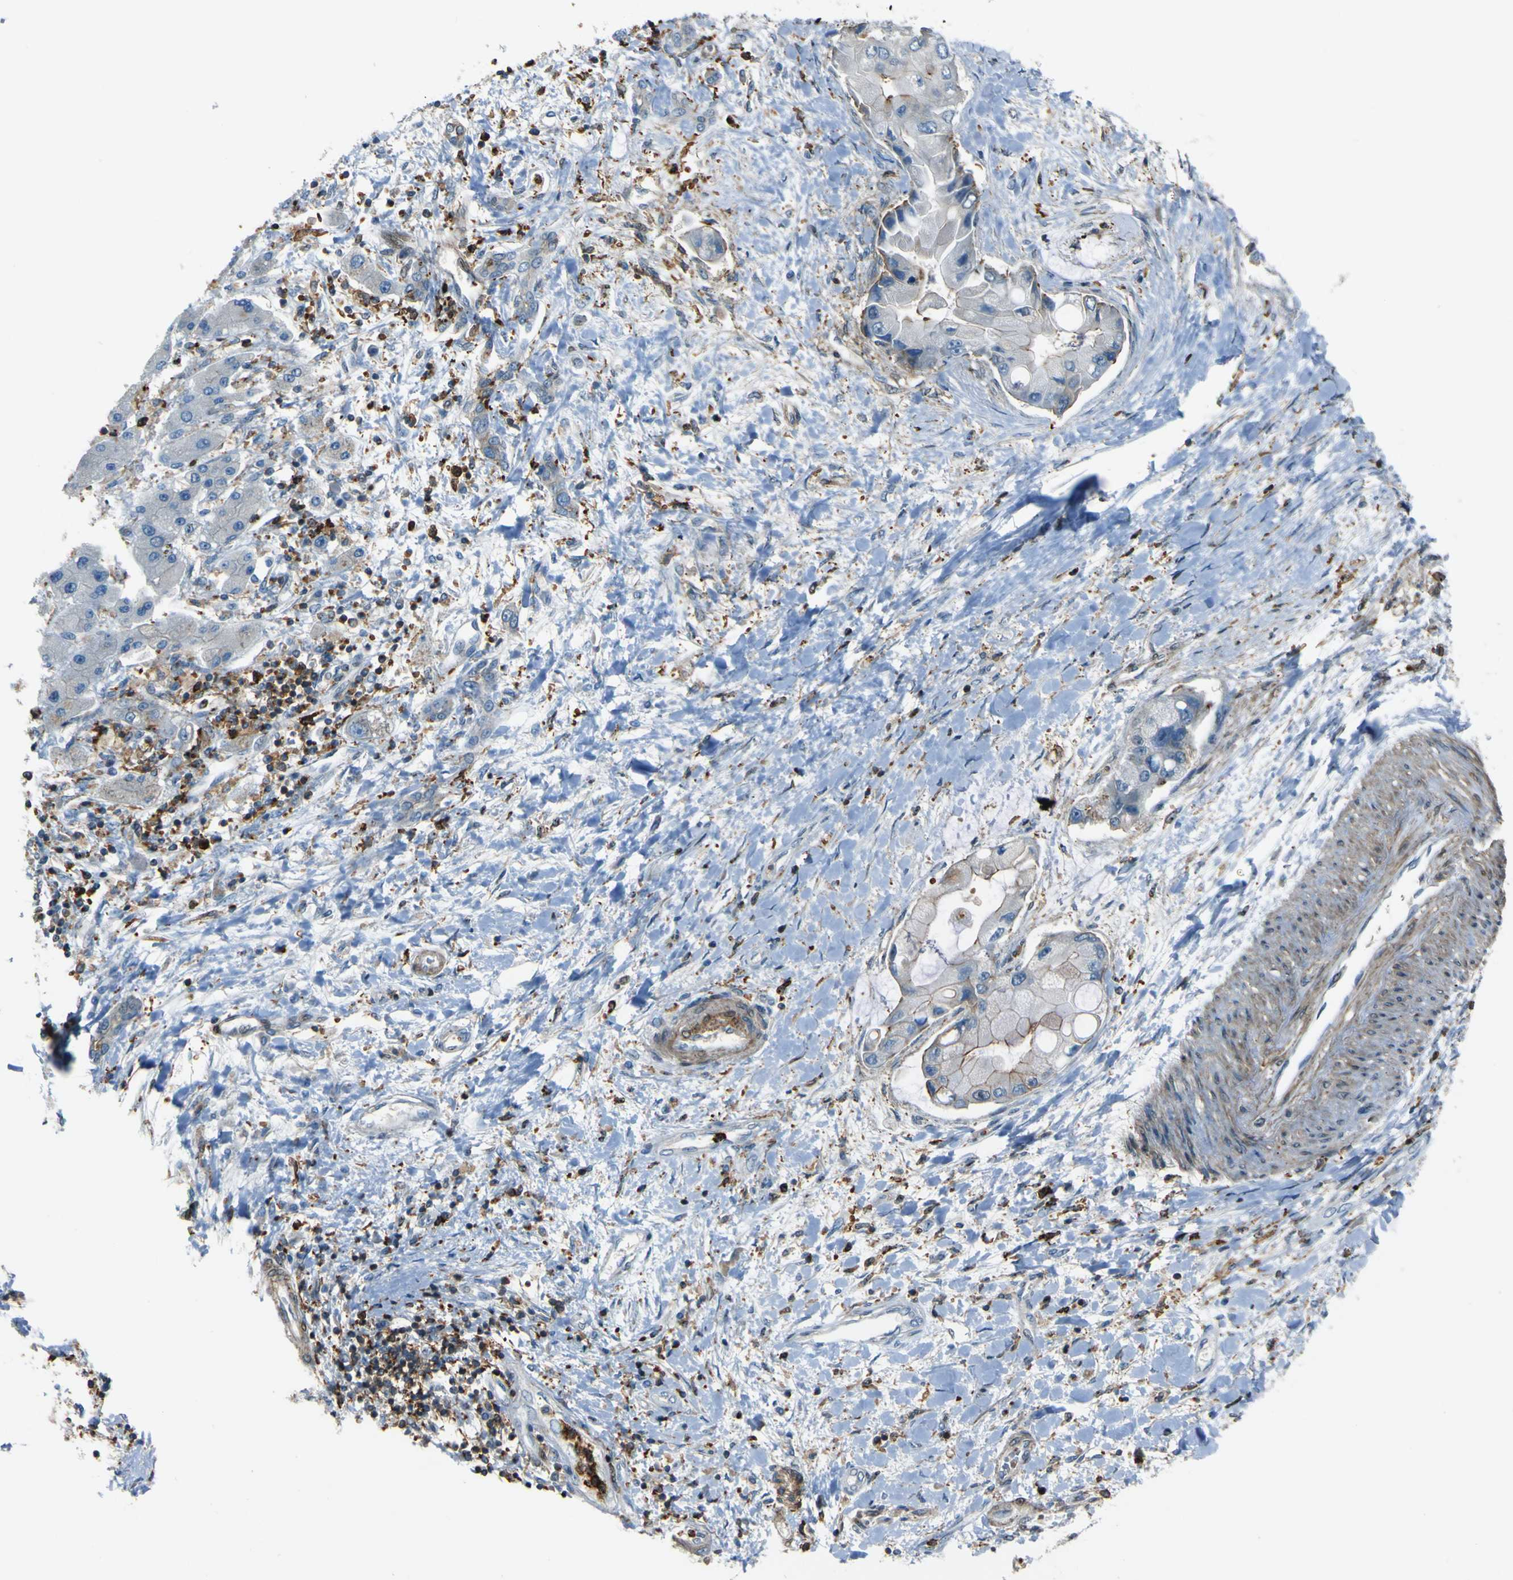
{"staining": {"intensity": "negative", "quantity": "none", "location": "none"}, "tissue": "liver cancer", "cell_type": "Tumor cells", "image_type": "cancer", "snomed": [{"axis": "morphology", "description": "Cholangiocarcinoma"}, {"axis": "topography", "description": "Liver"}], "caption": "Immunohistochemistry of liver cholangiocarcinoma demonstrates no expression in tumor cells. (DAB (3,3'-diaminobenzidine) IHC, high magnification).", "gene": "PCDHB5", "patient": {"sex": "male", "age": 50}}